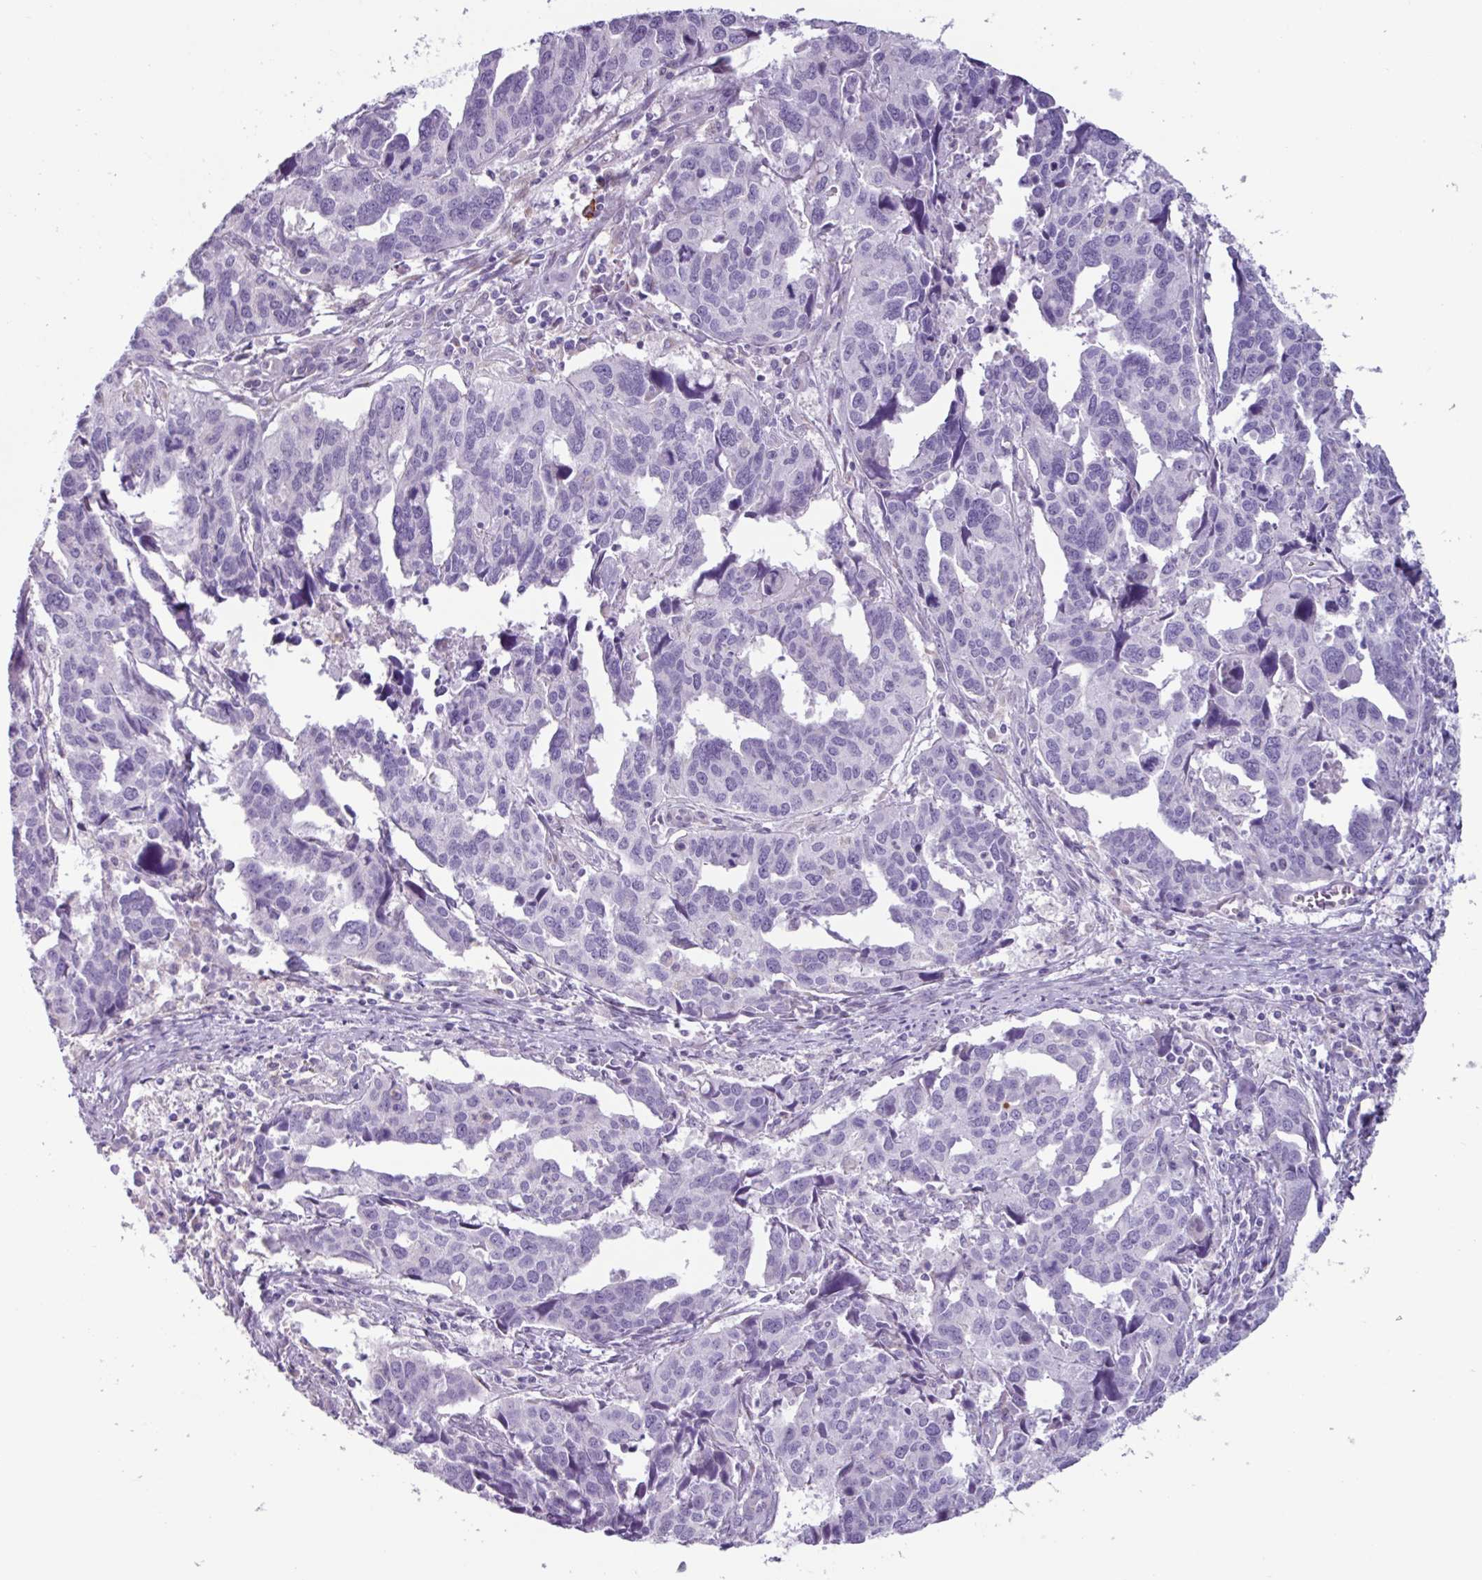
{"staining": {"intensity": "negative", "quantity": "none", "location": "none"}, "tissue": "endometrial cancer", "cell_type": "Tumor cells", "image_type": "cancer", "snomed": [{"axis": "morphology", "description": "Adenocarcinoma, NOS"}, {"axis": "topography", "description": "Endometrium"}], "caption": "High power microscopy photomicrograph of an immunohistochemistry micrograph of endometrial adenocarcinoma, revealing no significant positivity in tumor cells.", "gene": "ADGRE1", "patient": {"sex": "female", "age": 73}}